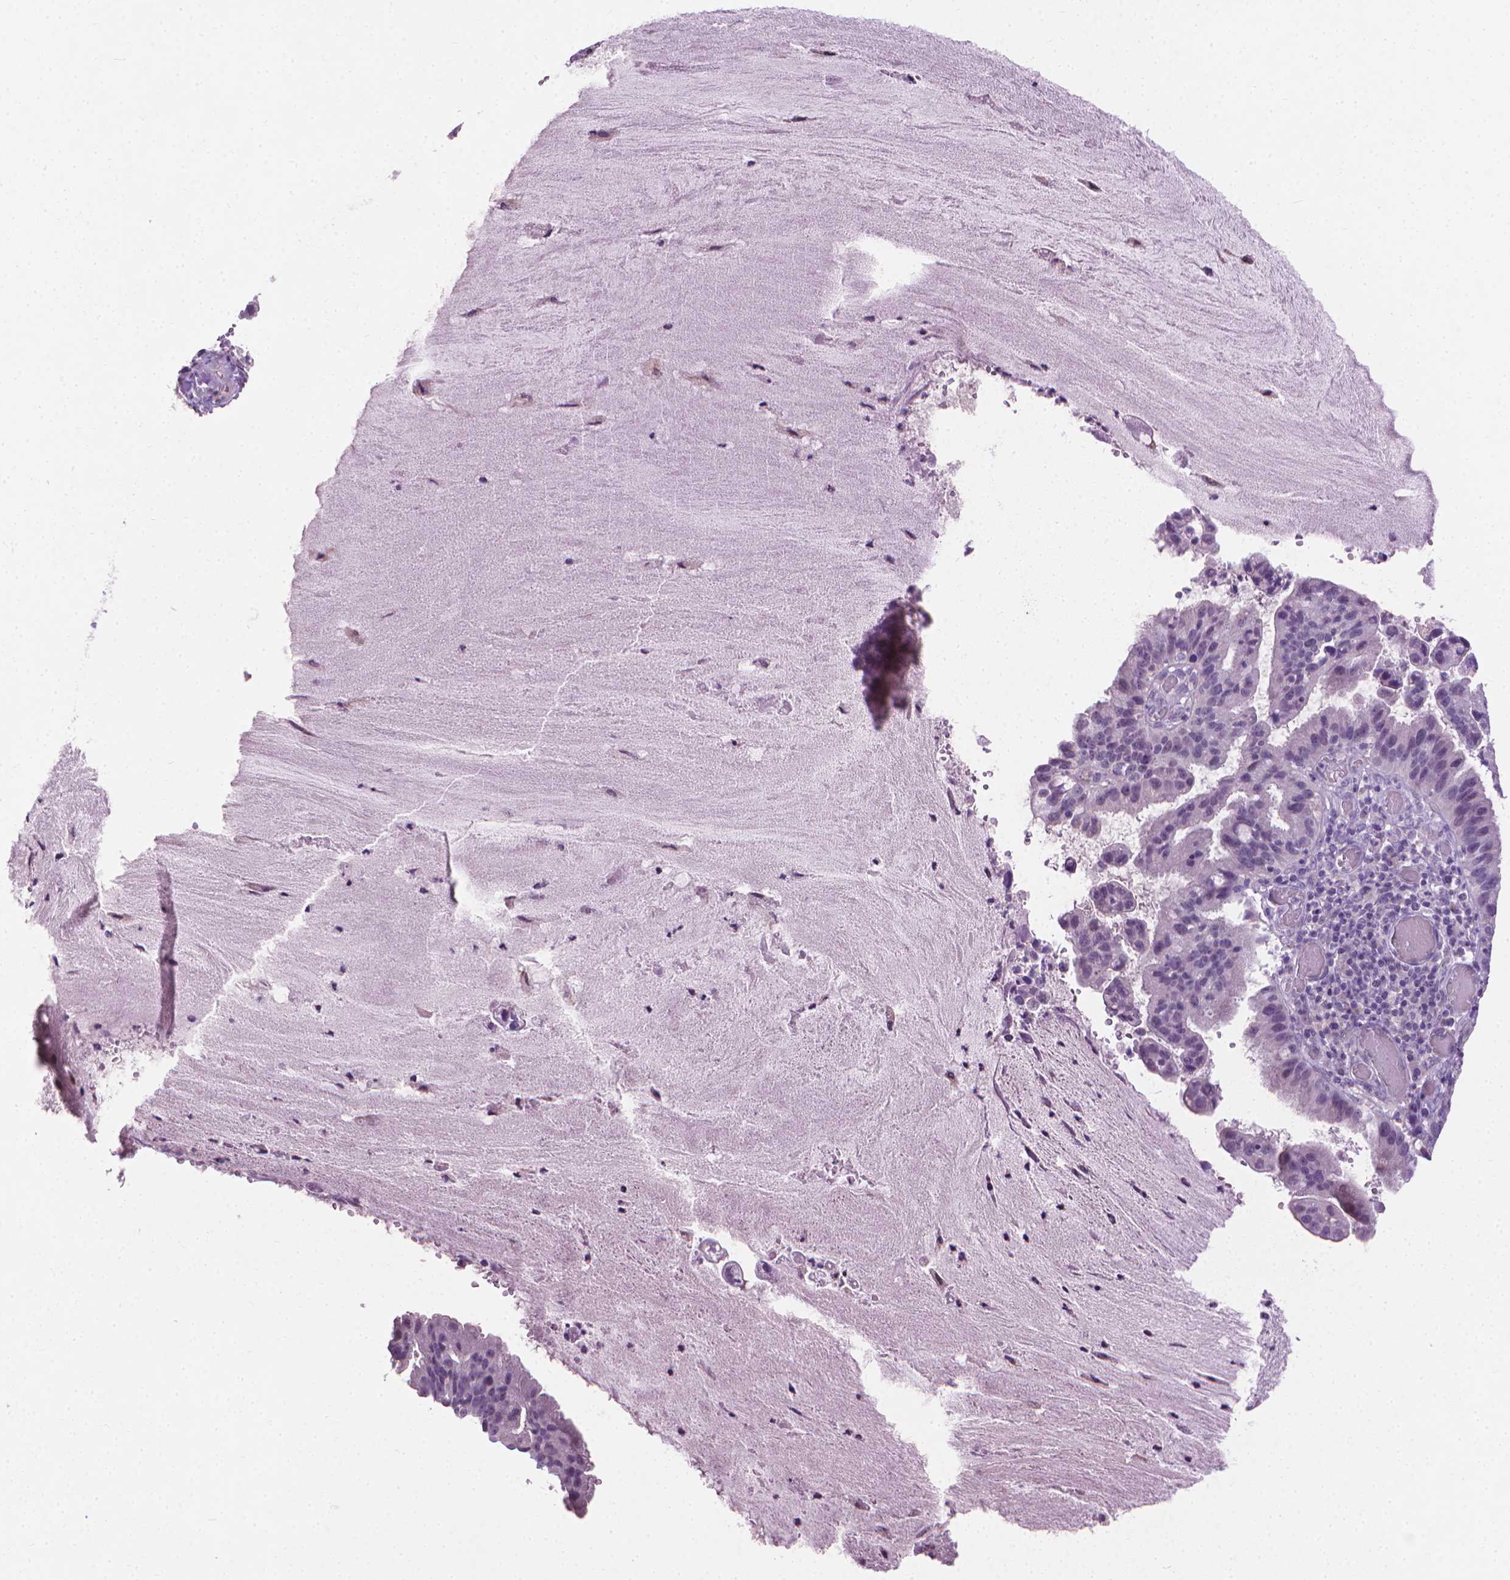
{"staining": {"intensity": "negative", "quantity": "none", "location": "none"}, "tissue": "cervical cancer", "cell_type": "Tumor cells", "image_type": "cancer", "snomed": [{"axis": "morphology", "description": "Adenocarcinoma, NOS"}, {"axis": "topography", "description": "Cervix"}], "caption": "Immunohistochemistry (IHC) of human cervical adenocarcinoma displays no positivity in tumor cells.", "gene": "KRT73", "patient": {"sex": "female", "age": 34}}